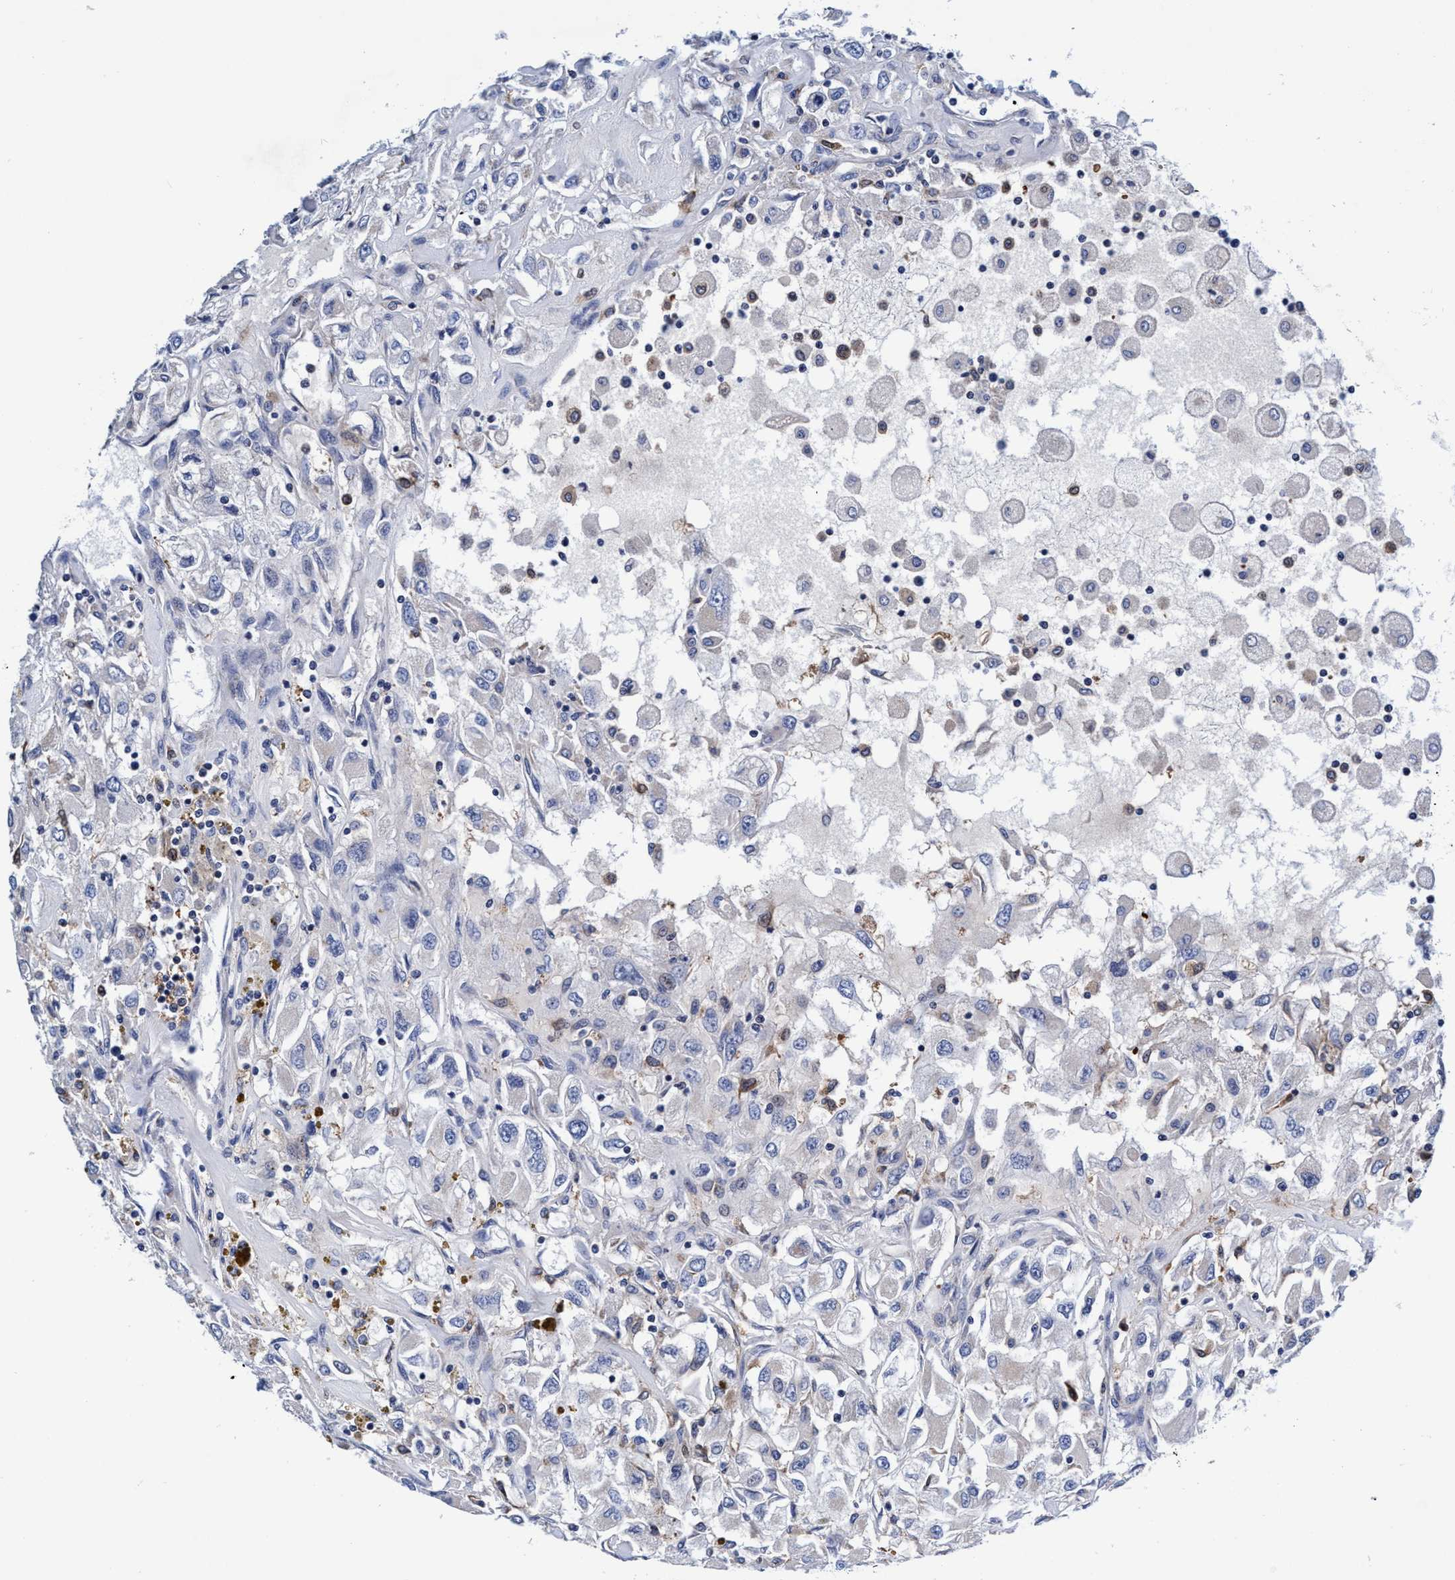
{"staining": {"intensity": "negative", "quantity": "none", "location": "none"}, "tissue": "renal cancer", "cell_type": "Tumor cells", "image_type": "cancer", "snomed": [{"axis": "morphology", "description": "Adenocarcinoma, NOS"}, {"axis": "topography", "description": "Kidney"}], "caption": "Immunohistochemistry photomicrograph of neoplastic tissue: renal cancer (adenocarcinoma) stained with DAB (3,3'-diaminobenzidine) shows no significant protein staining in tumor cells.", "gene": "UBALD2", "patient": {"sex": "female", "age": 52}}